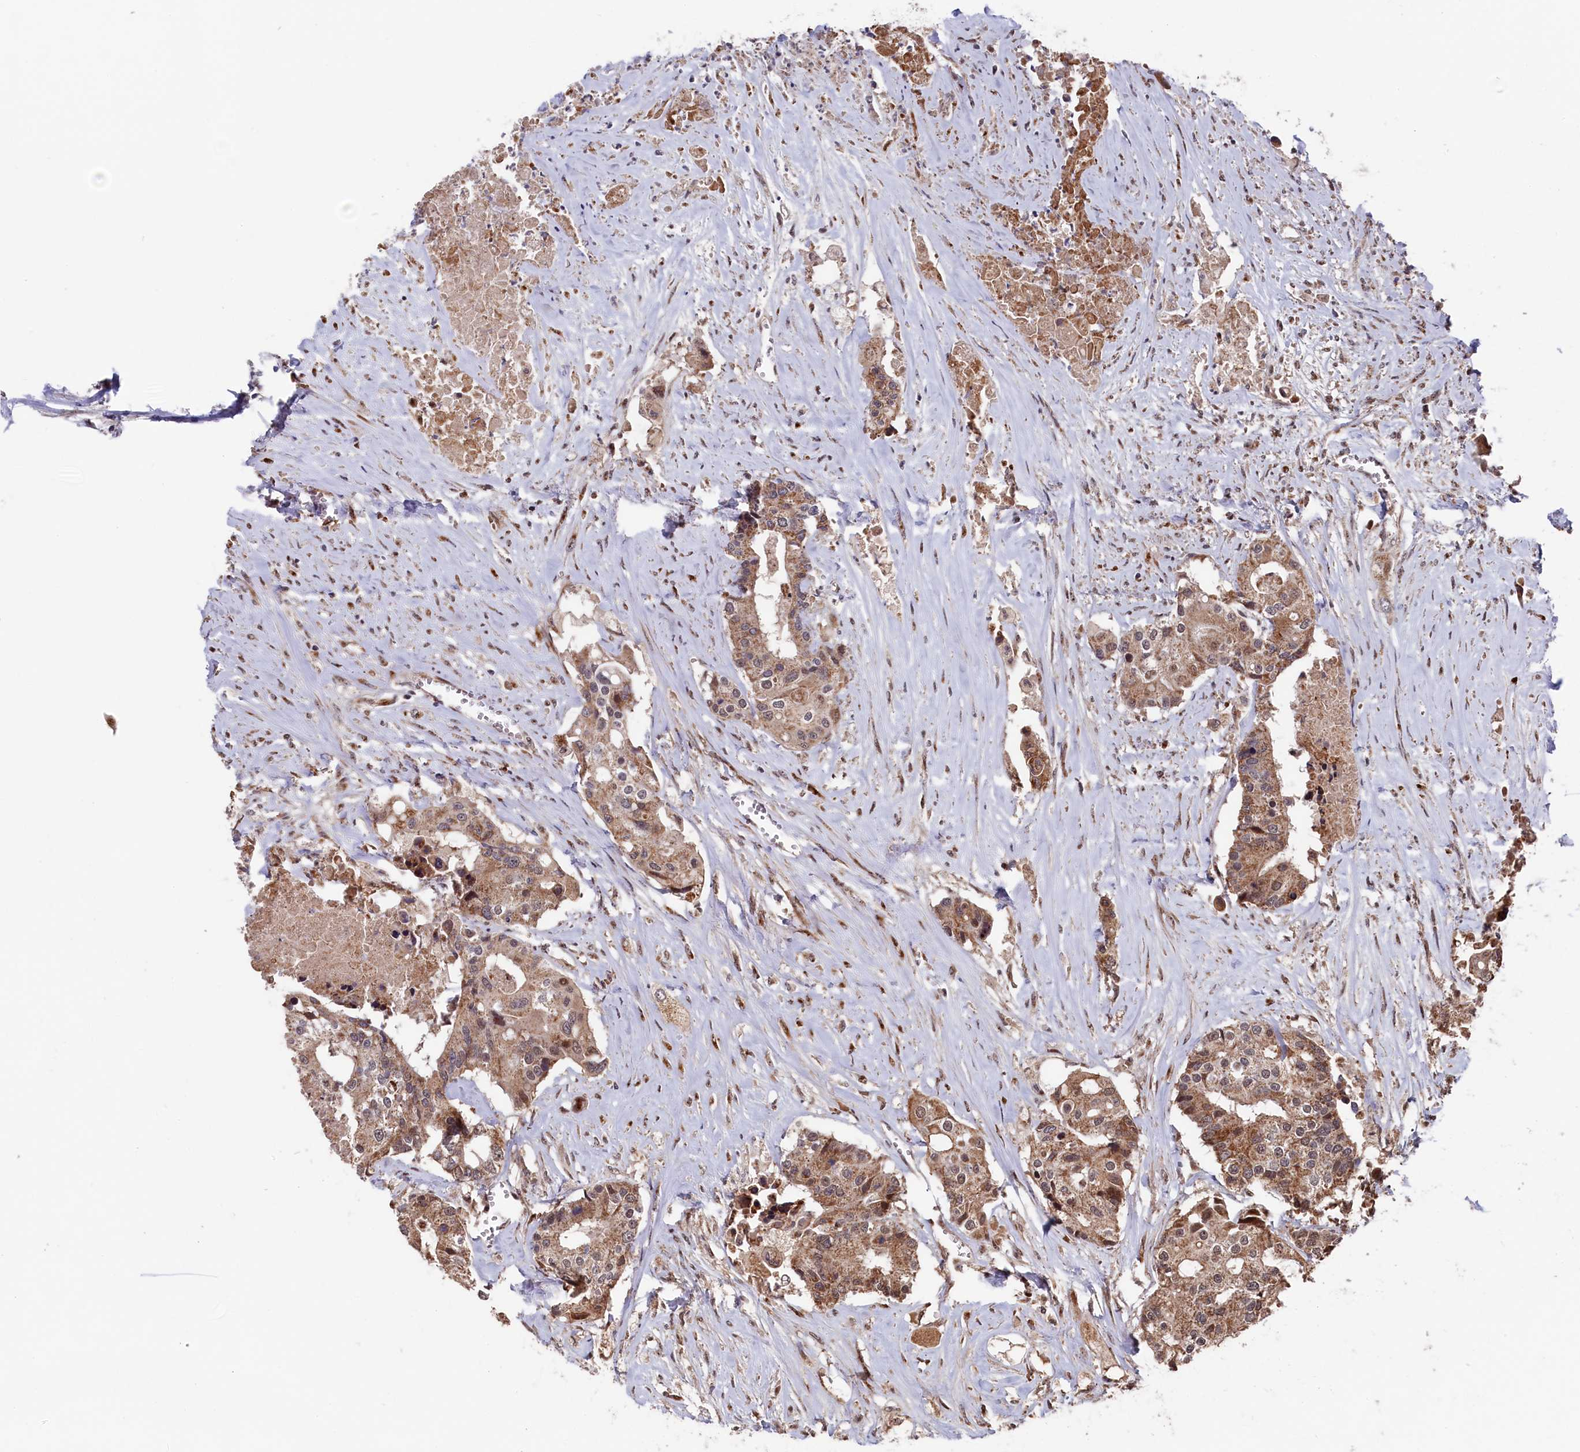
{"staining": {"intensity": "moderate", "quantity": ">75%", "location": "cytoplasmic/membranous"}, "tissue": "colorectal cancer", "cell_type": "Tumor cells", "image_type": "cancer", "snomed": [{"axis": "morphology", "description": "Adenocarcinoma, NOS"}, {"axis": "topography", "description": "Colon"}], "caption": "IHC (DAB) staining of human colorectal cancer reveals moderate cytoplasmic/membranous protein positivity in about >75% of tumor cells.", "gene": "CLPX", "patient": {"sex": "male", "age": 77}}